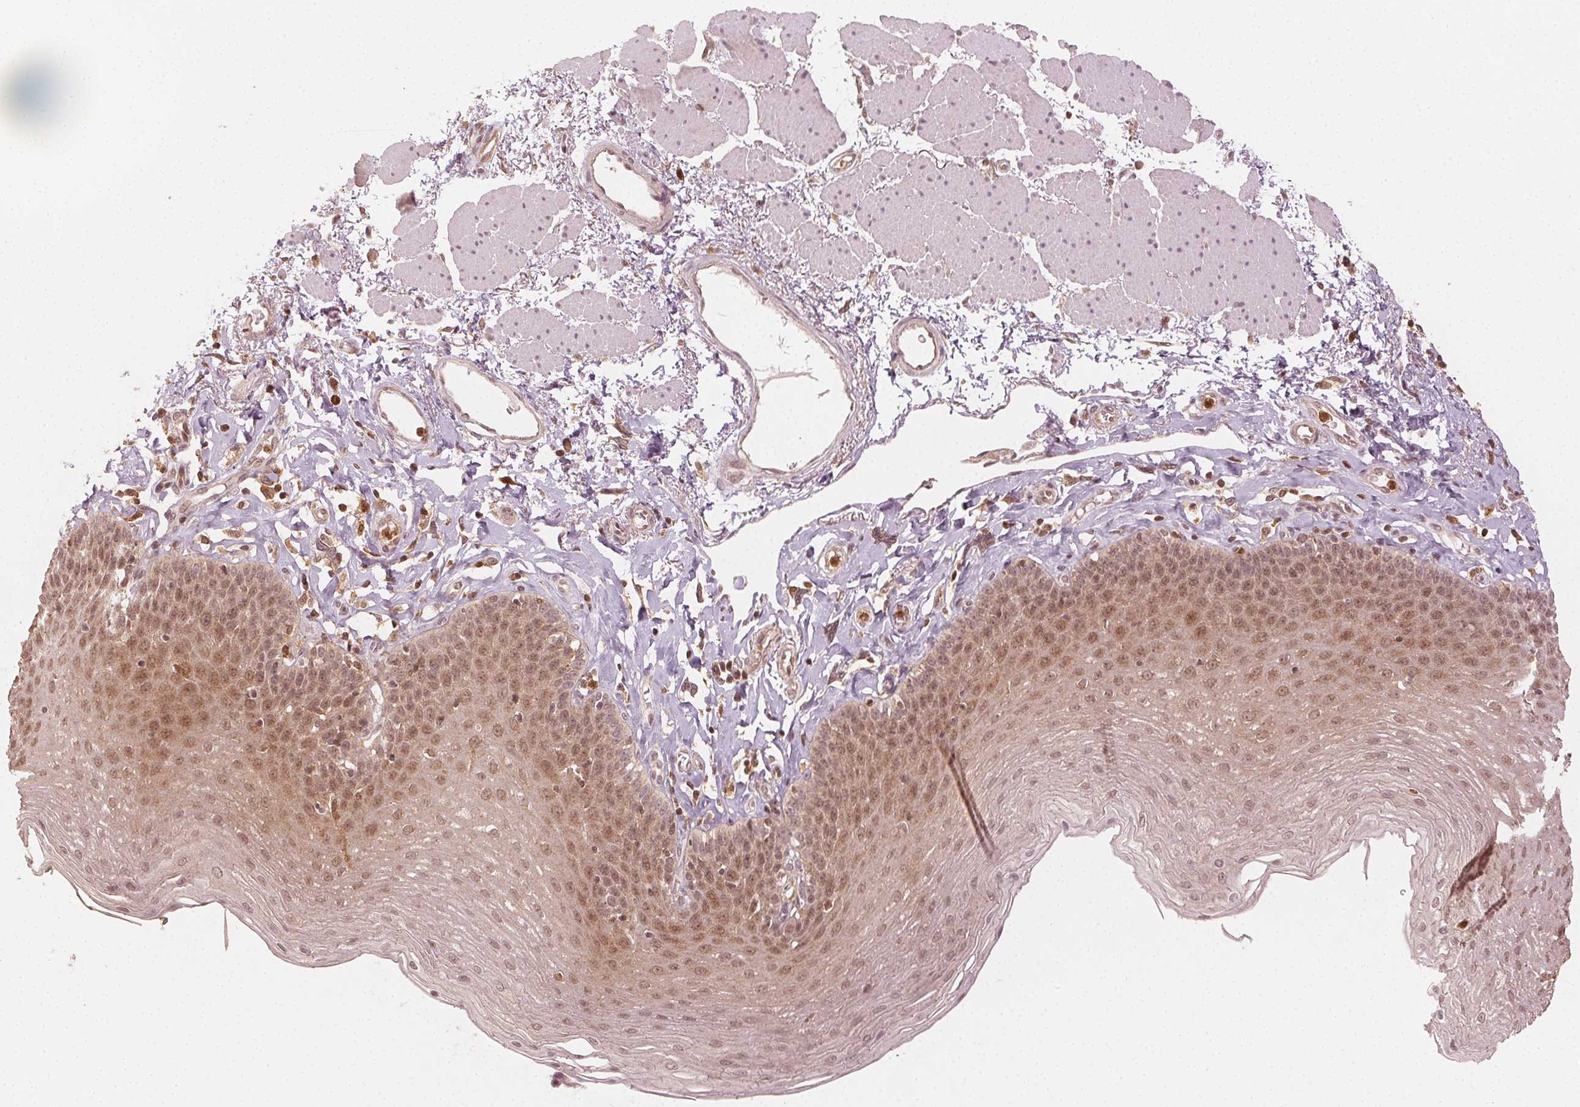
{"staining": {"intensity": "moderate", "quantity": "25%-75%", "location": "cytoplasmic/membranous,nuclear"}, "tissue": "esophagus", "cell_type": "Squamous epithelial cells", "image_type": "normal", "snomed": [{"axis": "morphology", "description": "Normal tissue, NOS"}, {"axis": "topography", "description": "Esophagus"}], "caption": "Moderate cytoplasmic/membranous,nuclear protein positivity is identified in about 25%-75% of squamous epithelial cells in esophagus. (Stains: DAB in brown, nuclei in blue, Microscopy: brightfield microscopy at high magnification).", "gene": "MAPK14", "patient": {"sex": "female", "age": 81}}